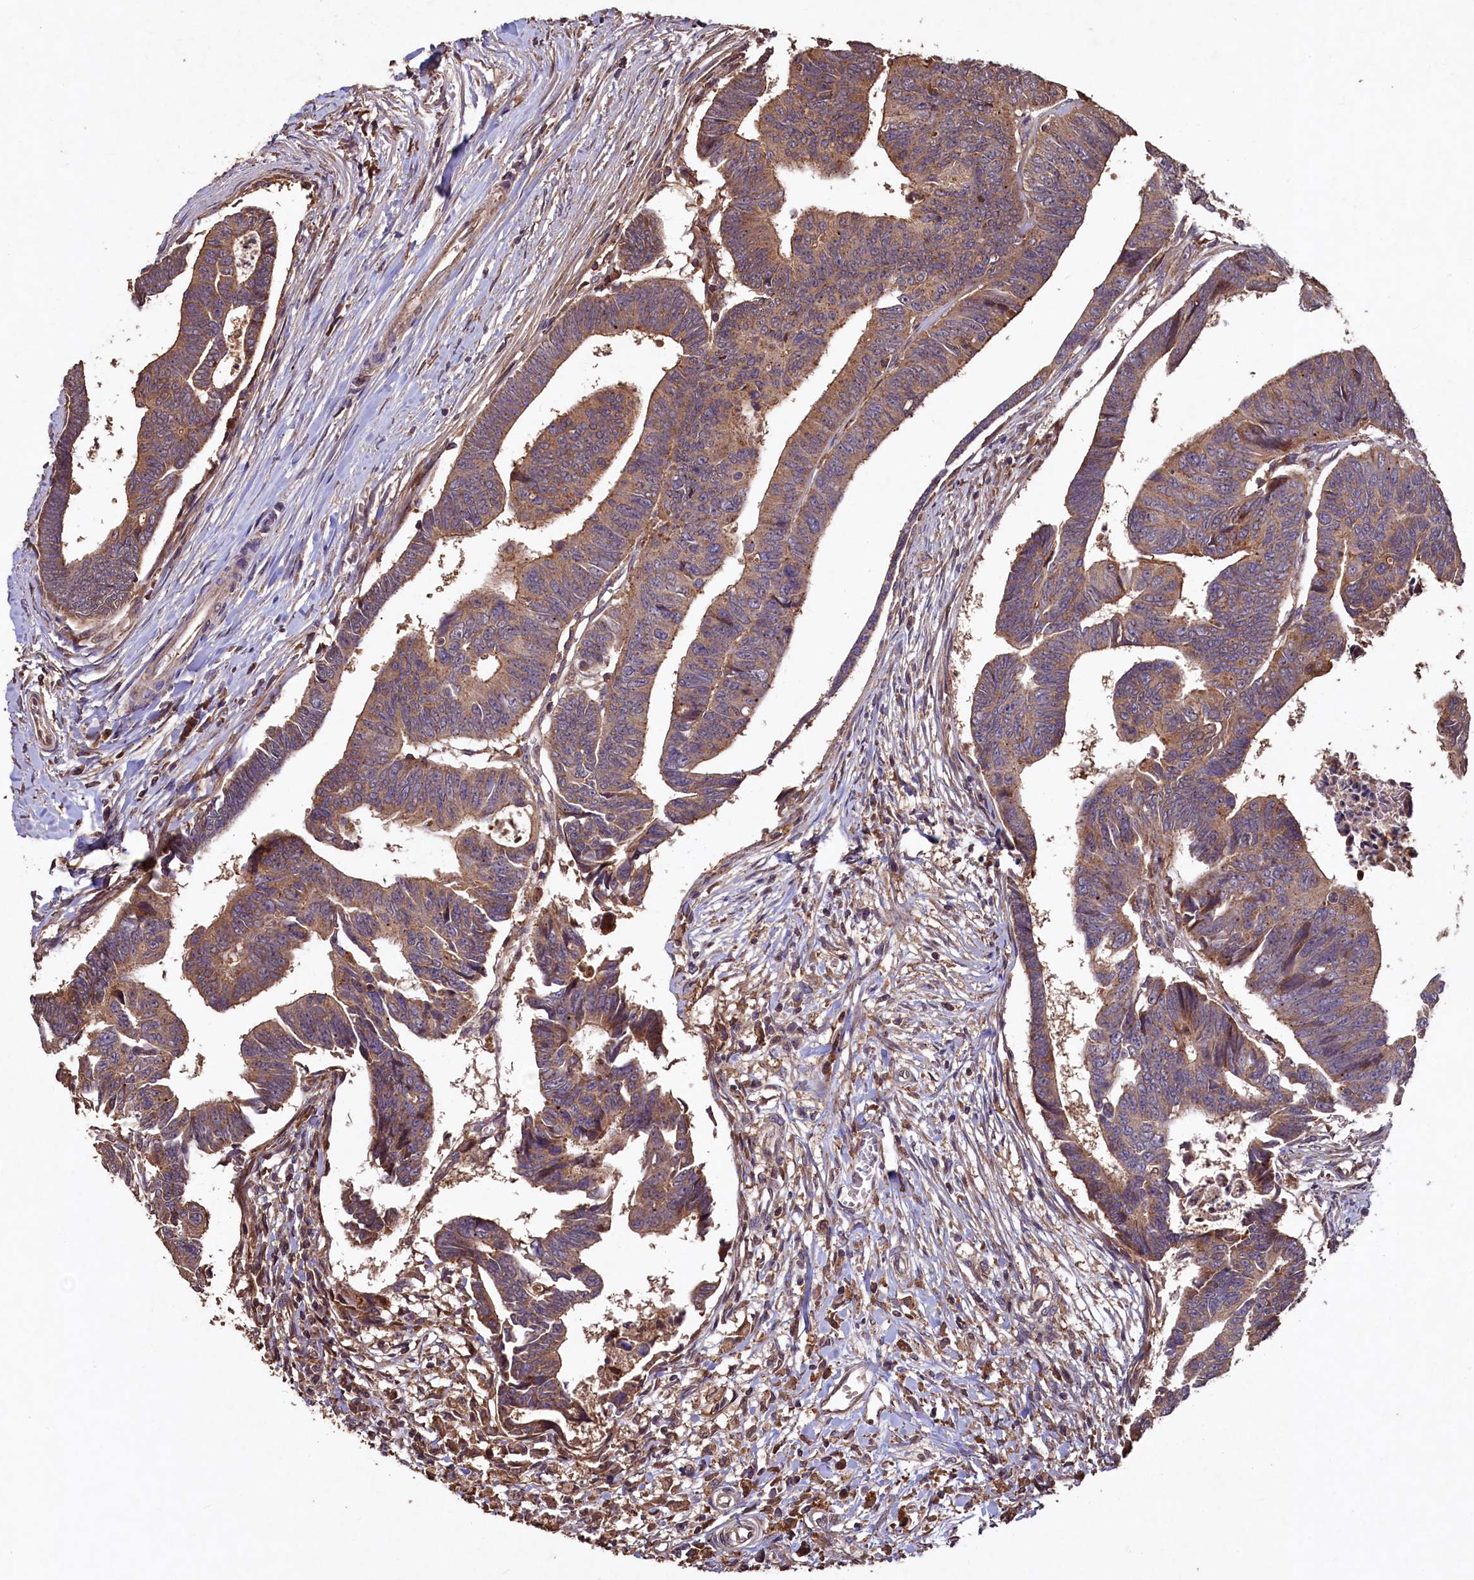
{"staining": {"intensity": "moderate", "quantity": ">75%", "location": "cytoplasmic/membranous"}, "tissue": "colorectal cancer", "cell_type": "Tumor cells", "image_type": "cancer", "snomed": [{"axis": "morphology", "description": "Adenocarcinoma, NOS"}, {"axis": "topography", "description": "Rectum"}], "caption": "Adenocarcinoma (colorectal) stained for a protein exhibits moderate cytoplasmic/membranous positivity in tumor cells.", "gene": "TMEM98", "patient": {"sex": "female", "age": 65}}